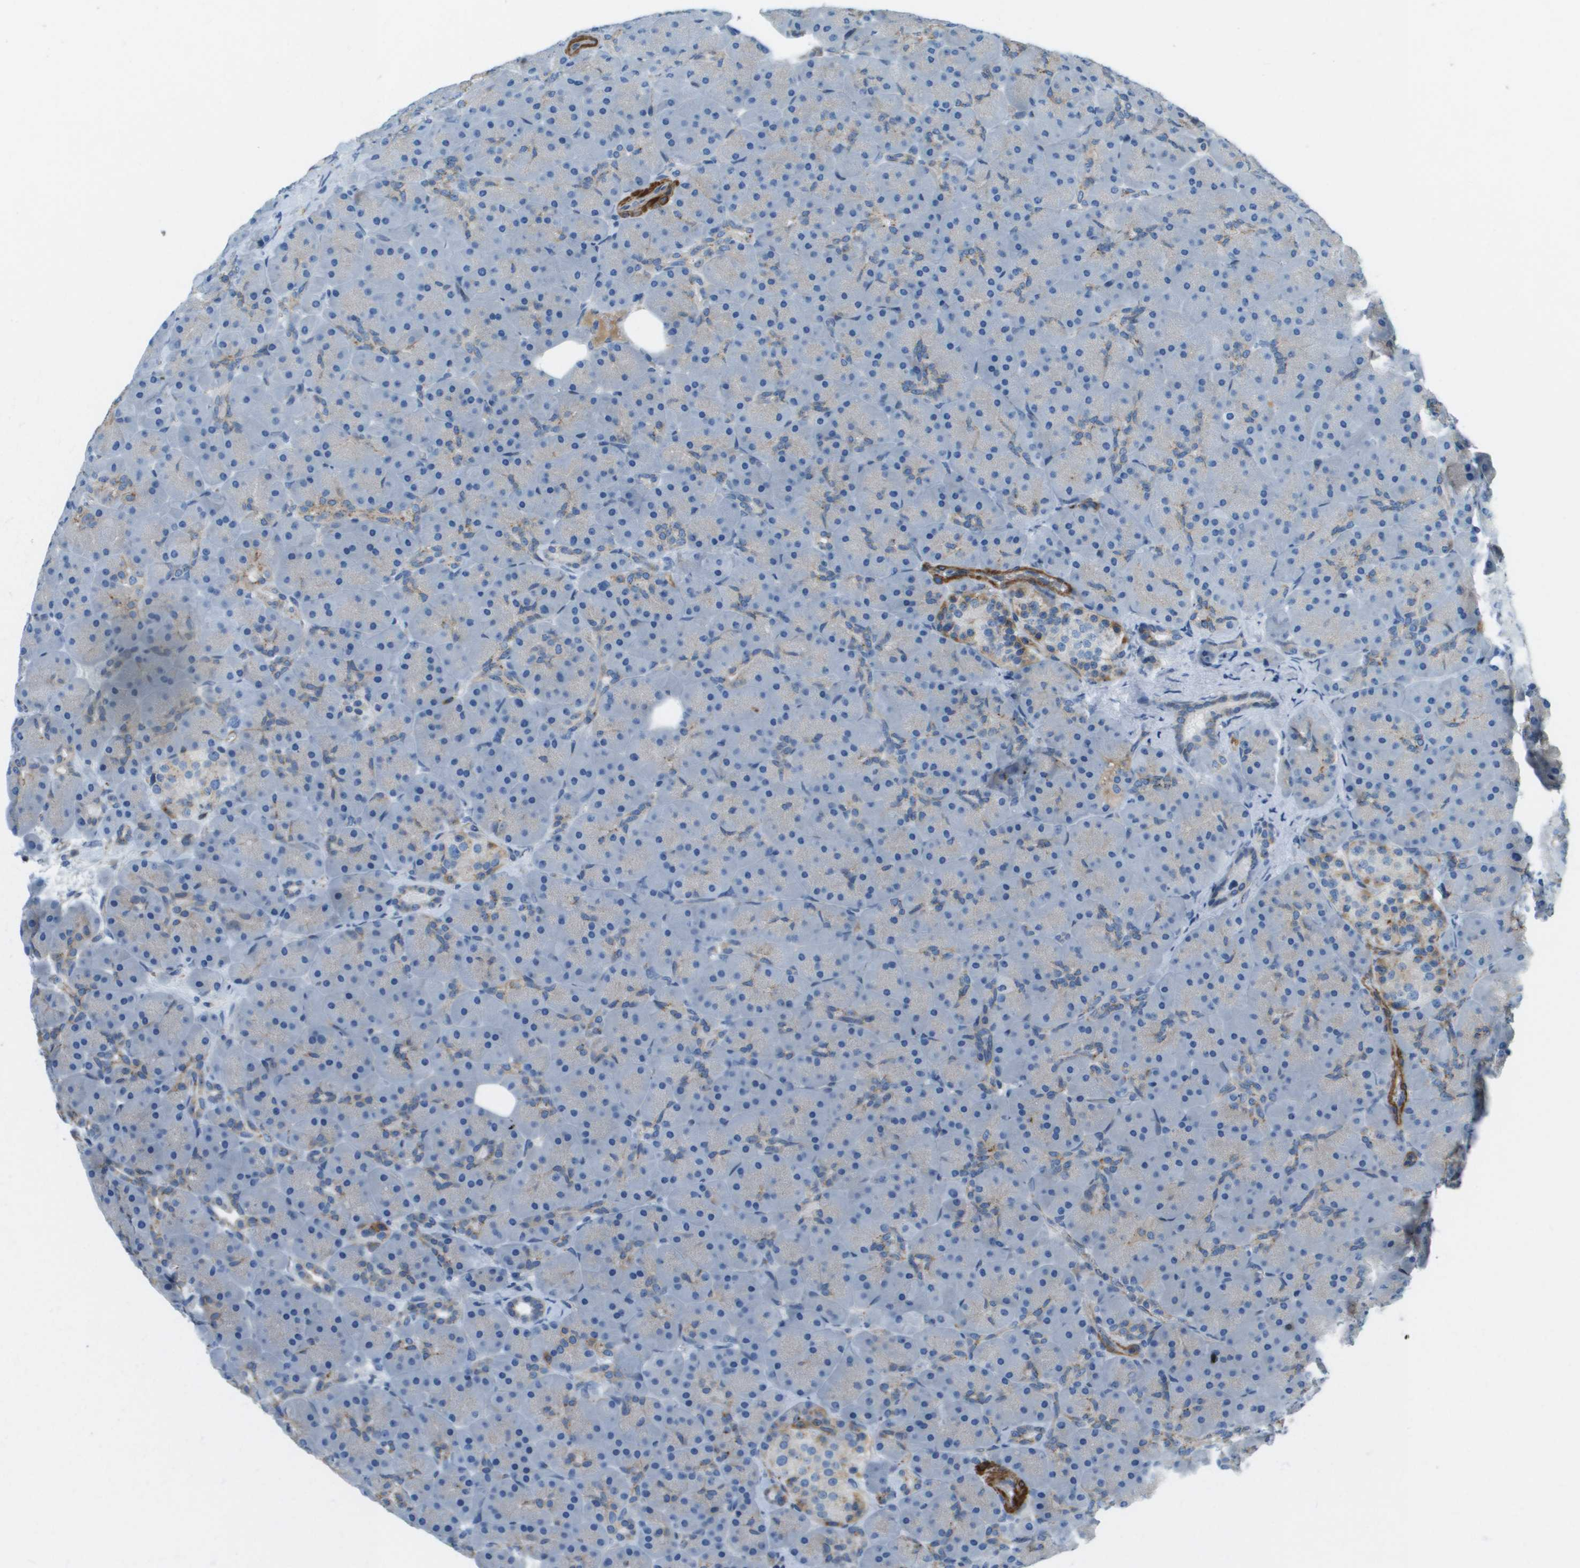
{"staining": {"intensity": "negative", "quantity": "none", "location": "none"}, "tissue": "pancreas", "cell_type": "Exocrine glandular cells", "image_type": "normal", "snomed": [{"axis": "morphology", "description": "Normal tissue, NOS"}, {"axis": "topography", "description": "Pancreas"}], "caption": "A high-resolution image shows IHC staining of benign pancreas, which demonstrates no significant staining in exocrine glandular cells.", "gene": "MYH11", "patient": {"sex": "male", "age": 66}}